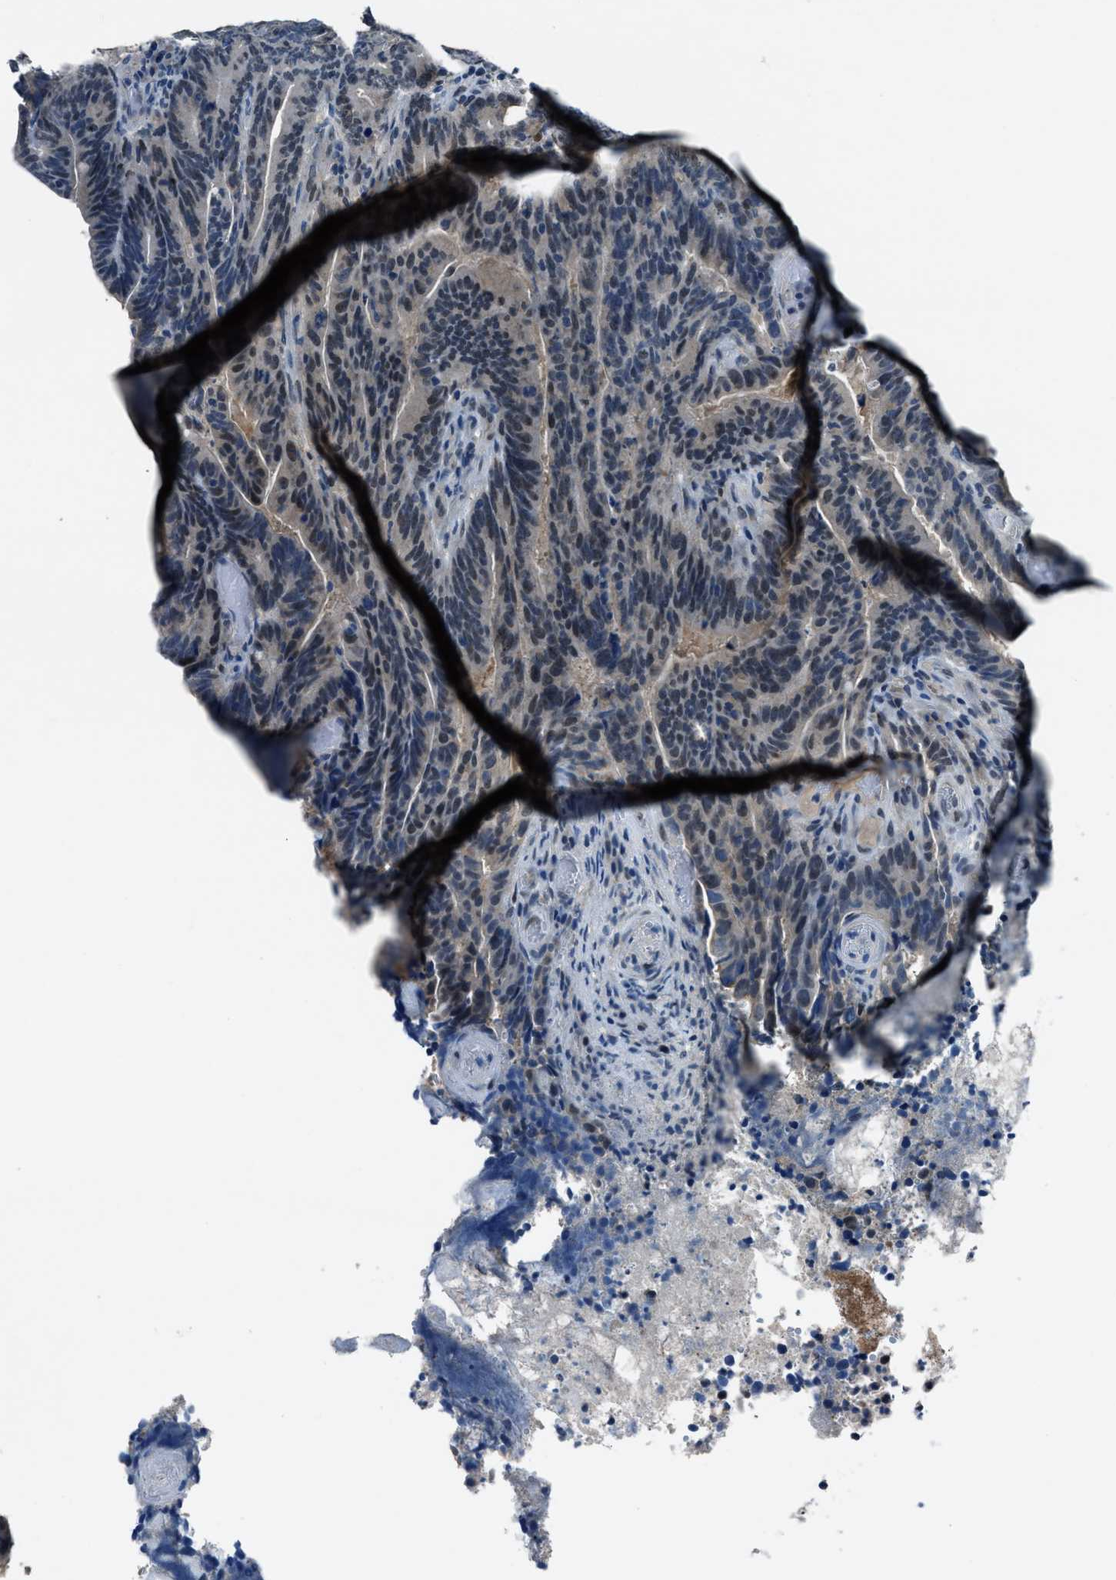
{"staining": {"intensity": "weak", "quantity": "<25%", "location": "nuclear"}, "tissue": "colorectal cancer", "cell_type": "Tumor cells", "image_type": "cancer", "snomed": [{"axis": "morphology", "description": "Adenocarcinoma, NOS"}, {"axis": "topography", "description": "Colon"}], "caption": "An immunohistochemistry (IHC) photomicrograph of adenocarcinoma (colorectal) is shown. There is no staining in tumor cells of adenocarcinoma (colorectal).", "gene": "DUSP19", "patient": {"sex": "female", "age": 66}}